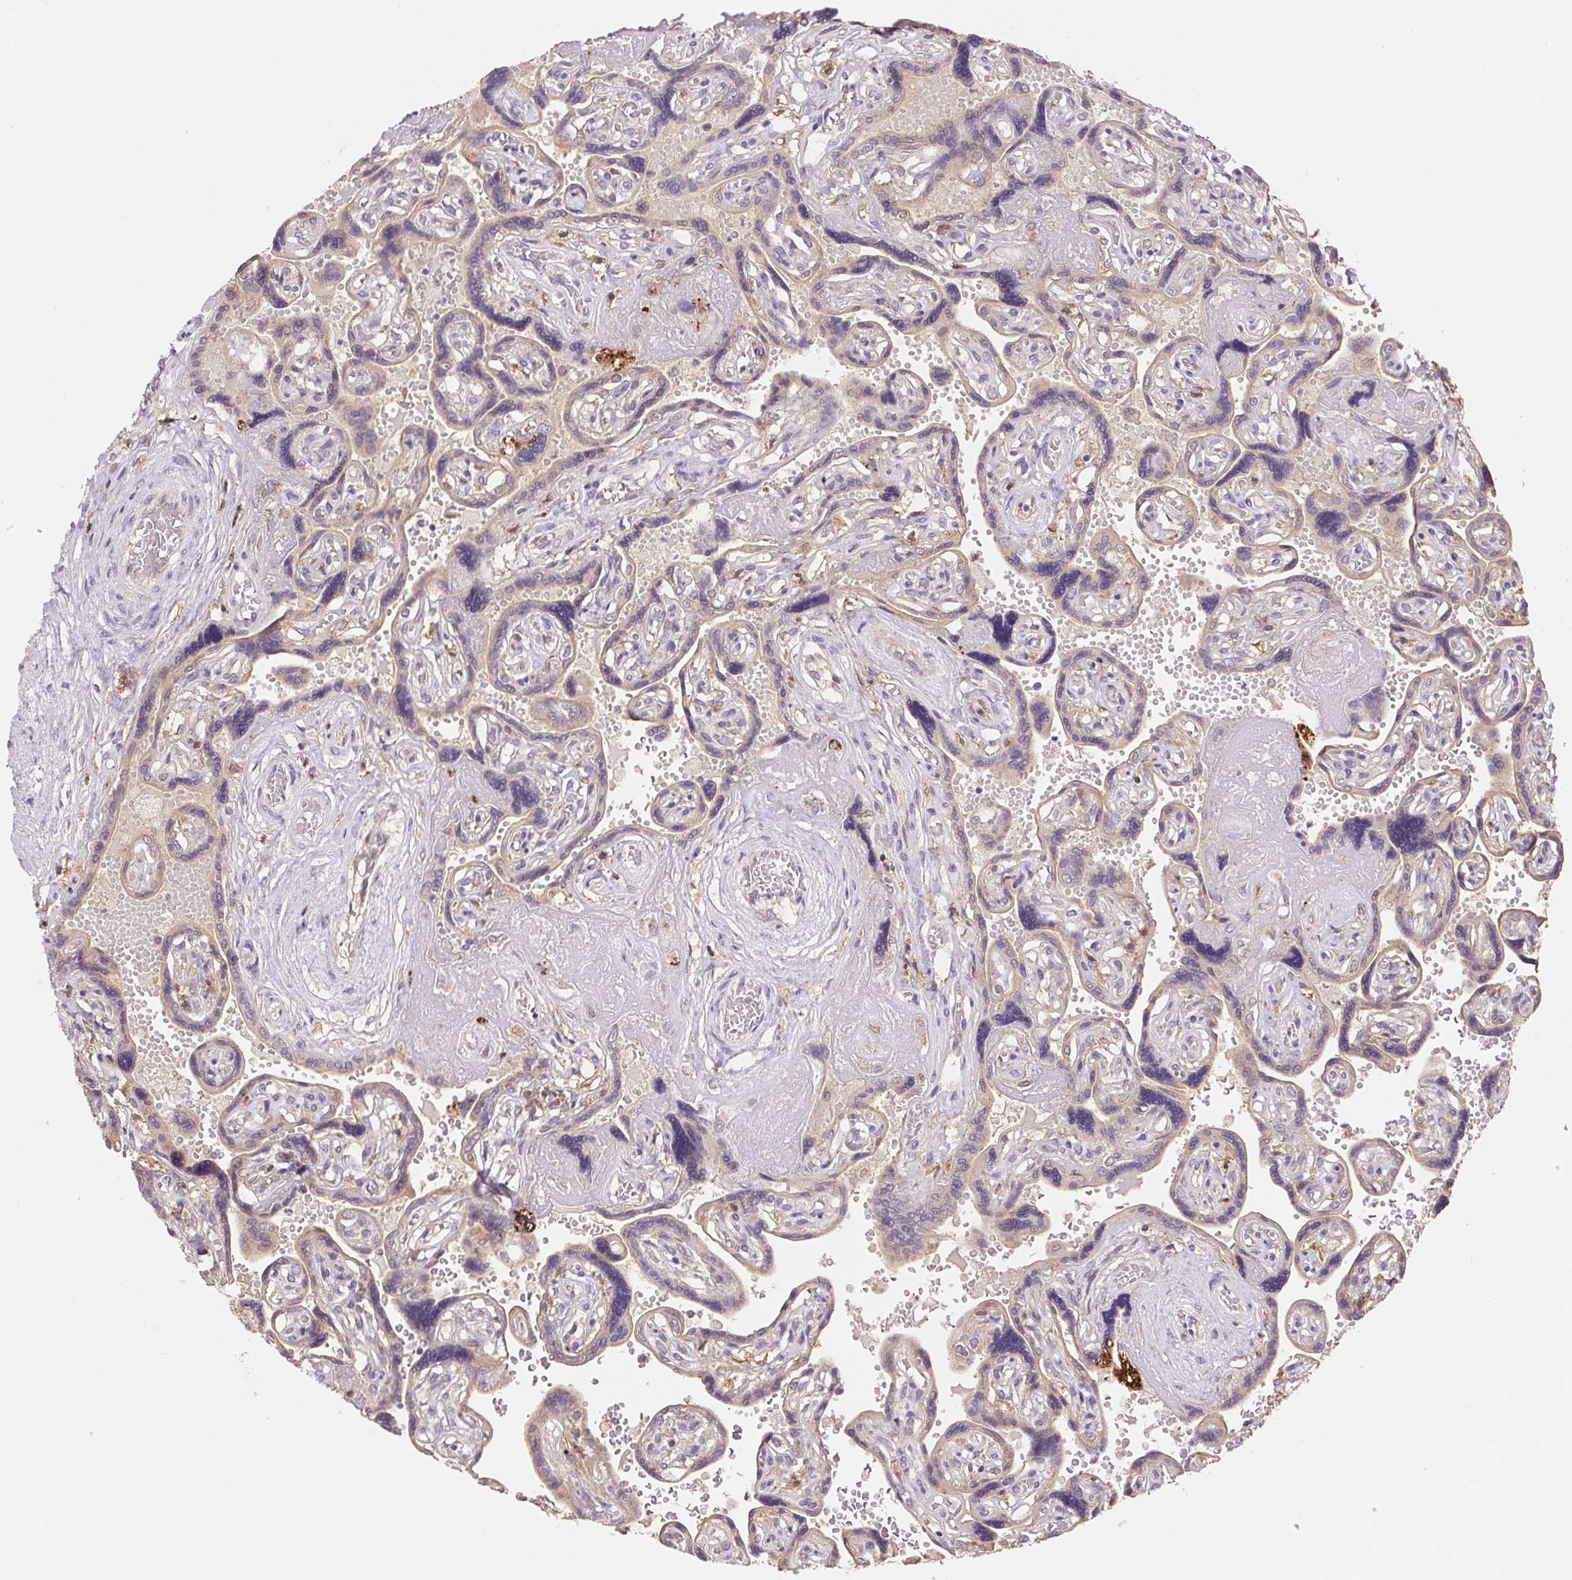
{"staining": {"intensity": "strong", "quantity": ">75%", "location": "cytoplasmic/membranous"}, "tissue": "placenta", "cell_type": "Decidual cells", "image_type": "normal", "snomed": [{"axis": "morphology", "description": "Normal tissue, NOS"}, {"axis": "topography", "description": "Placenta"}], "caption": "Strong cytoplasmic/membranous expression for a protein is present in approximately >75% of decidual cells of benign placenta using IHC.", "gene": "RAB1A", "patient": {"sex": "female", "age": 32}}